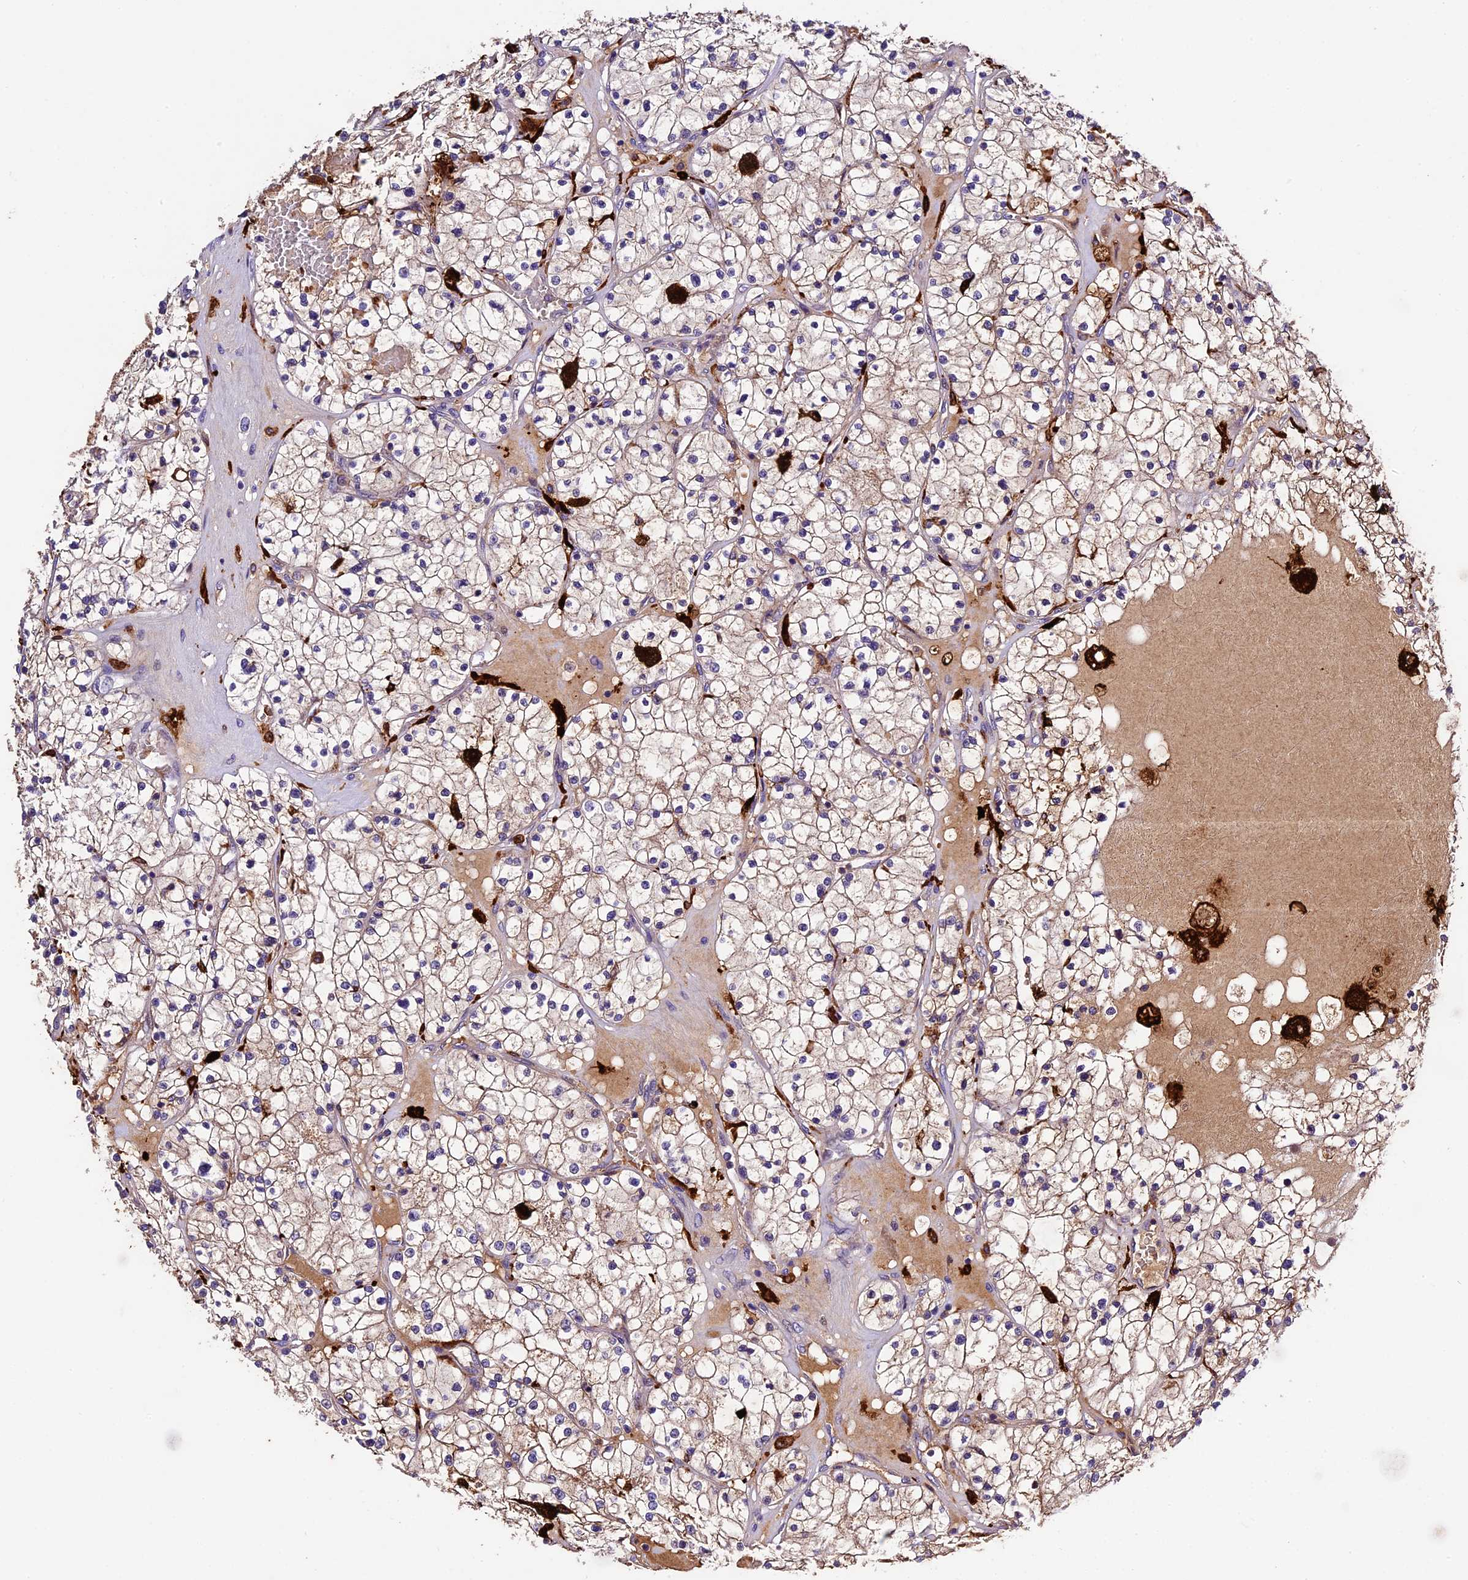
{"staining": {"intensity": "moderate", "quantity": "25%-75%", "location": "cytoplasmic/membranous"}, "tissue": "renal cancer", "cell_type": "Tumor cells", "image_type": "cancer", "snomed": [{"axis": "morphology", "description": "Normal tissue, NOS"}, {"axis": "morphology", "description": "Adenocarcinoma, NOS"}, {"axis": "topography", "description": "Kidney"}], "caption": "Immunohistochemical staining of human renal adenocarcinoma reveals medium levels of moderate cytoplasmic/membranous positivity in about 25%-75% of tumor cells.", "gene": "CILP2", "patient": {"sex": "male", "age": 68}}